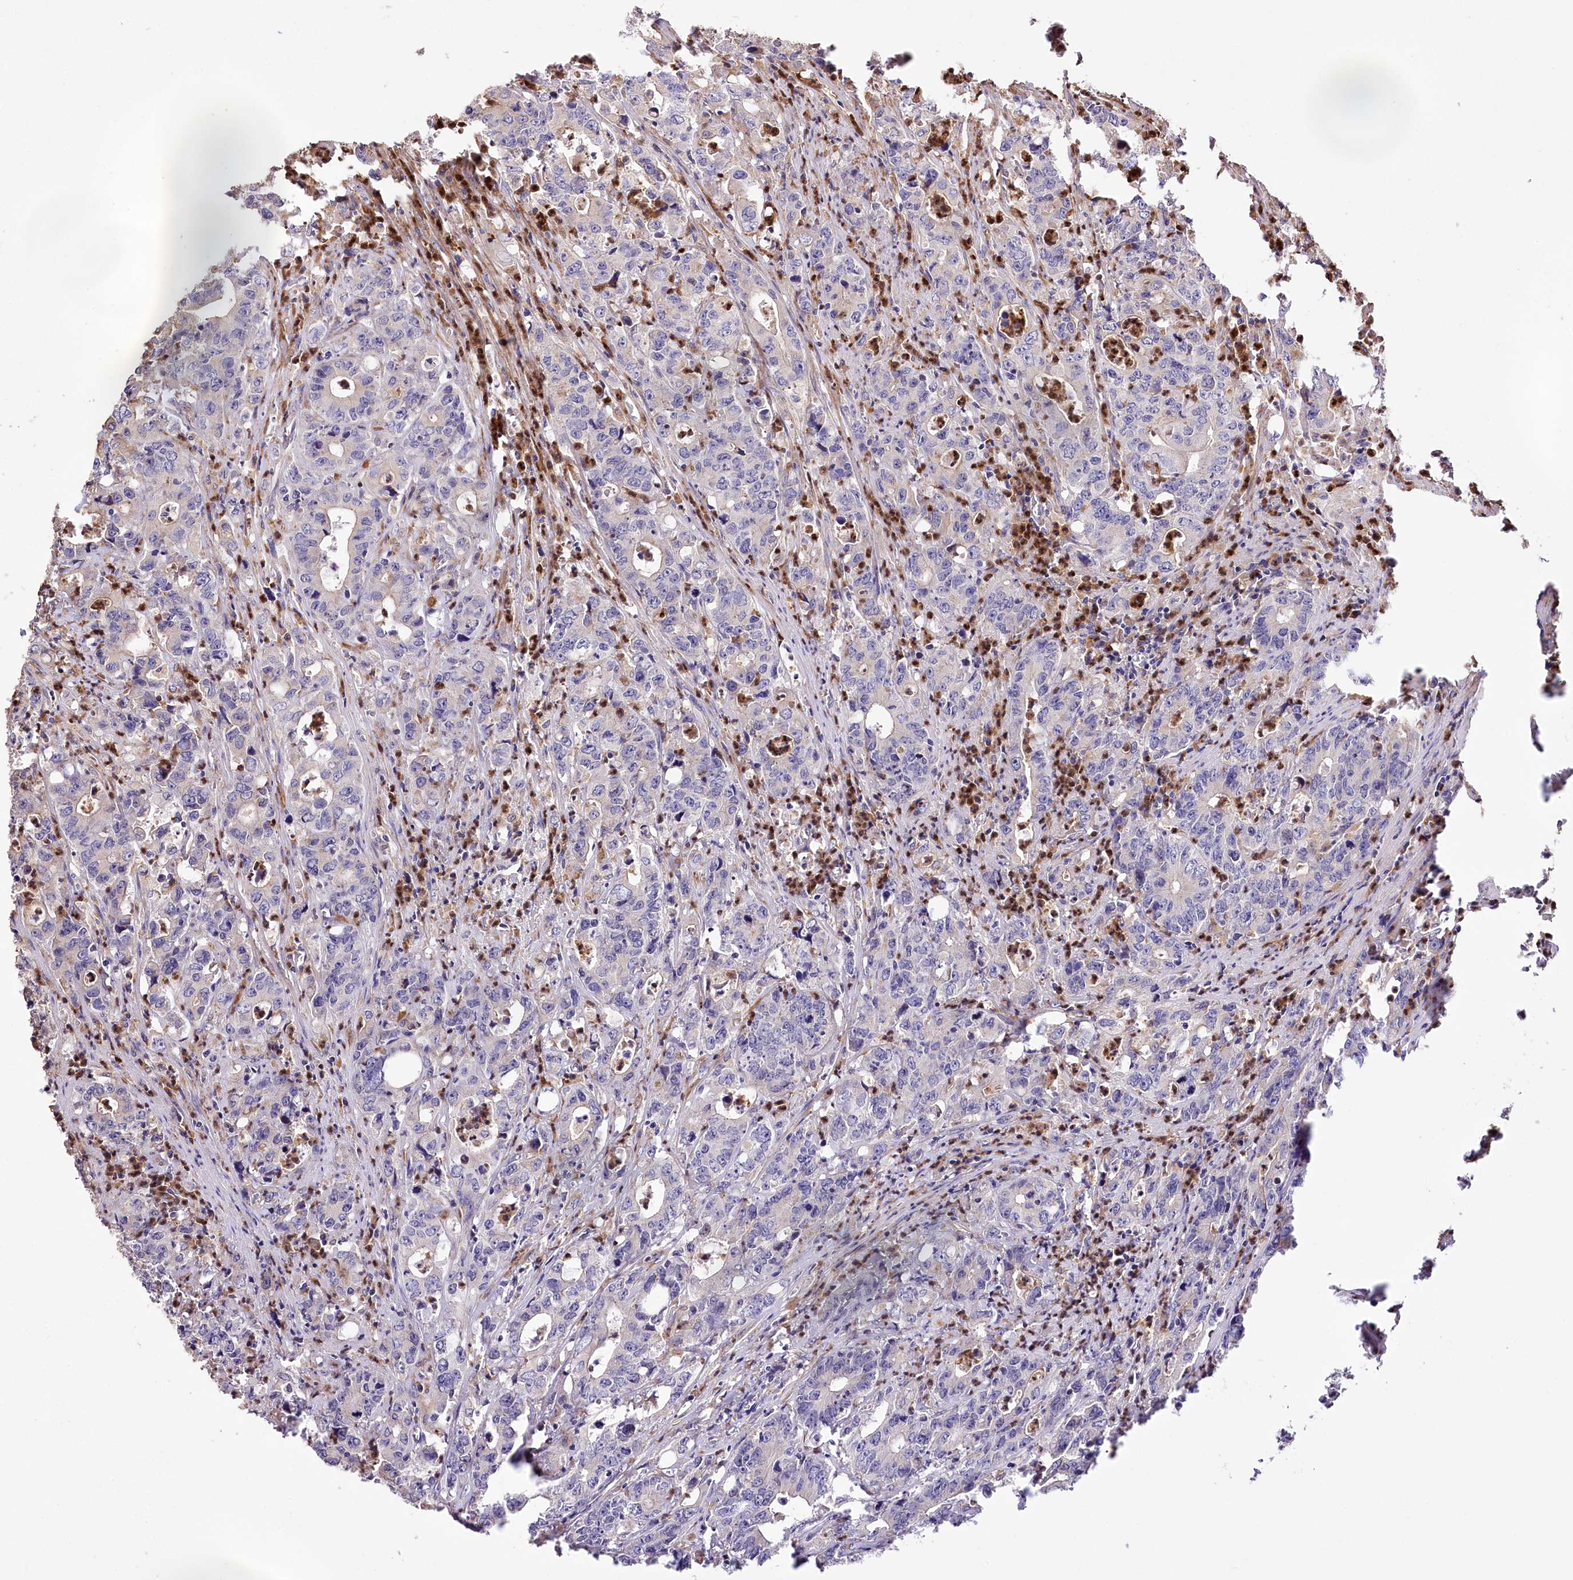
{"staining": {"intensity": "negative", "quantity": "none", "location": "none"}, "tissue": "colorectal cancer", "cell_type": "Tumor cells", "image_type": "cancer", "snomed": [{"axis": "morphology", "description": "Adenocarcinoma, NOS"}, {"axis": "topography", "description": "Colon"}], "caption": "Tumor cells are negative for brown protein staining in adenocarcinoma (colorectal).", "gene": "RNF24", "patient": {"sex": "female", "age": 75}}